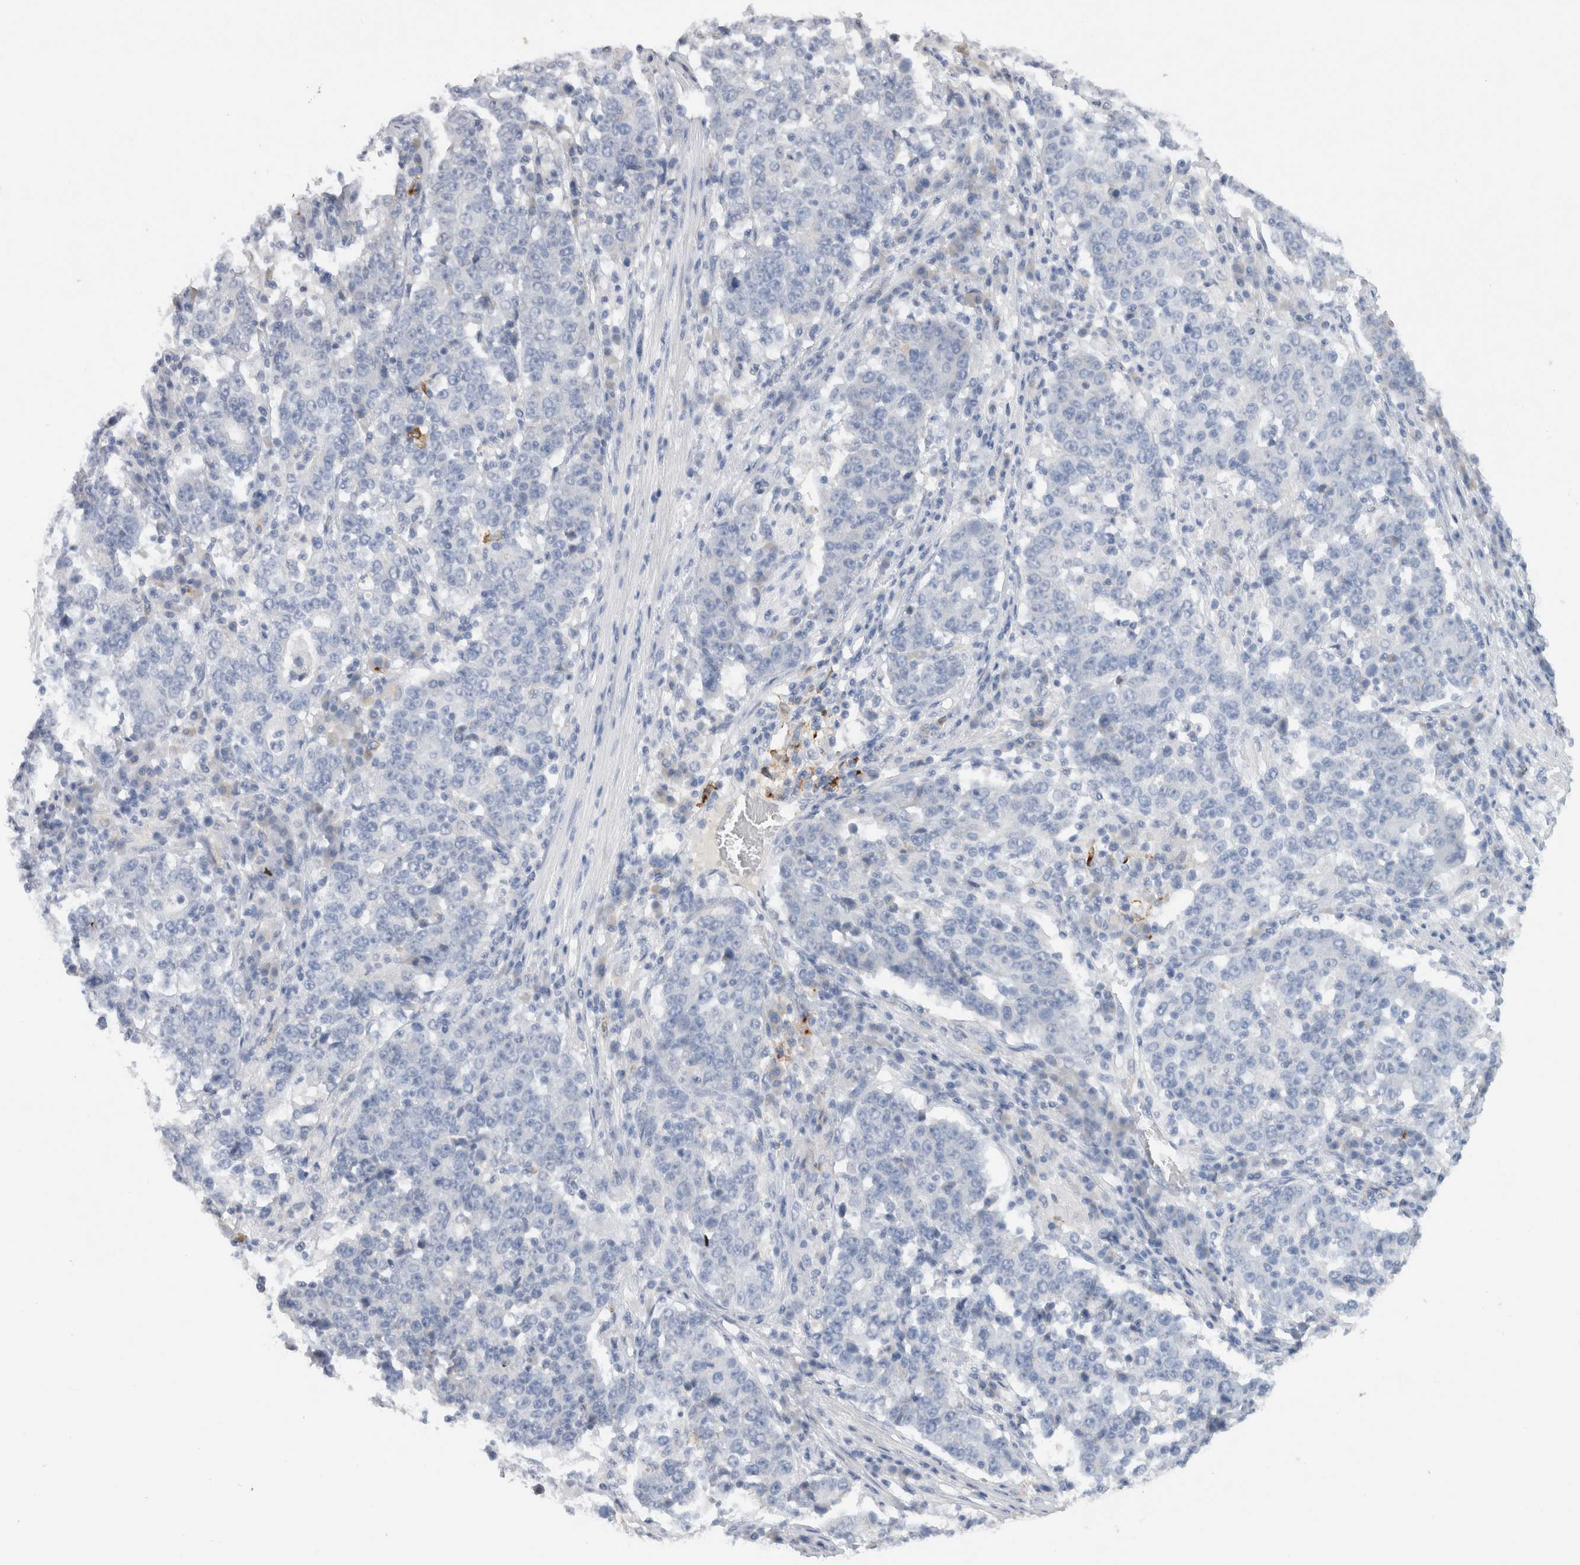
{"staining": {"intensity": "negative", "quantity": "none", "location": "none"}, "tissue": "stomach cancer", "cell_type": "Tumor cells", "image_type": "cancer", "snomed": [{"axis": "morphology", "description": "Adenocarcinoma, NOS"}, {"axis": "topography", "description": "Stomach"}], "caption": "The micrograph demonstrates no significant positivity in tumor cells of stomach cancer (adenocarcinoma).", "gene": "LAMP3", "patient": {"sex": "male", "age": 59}}